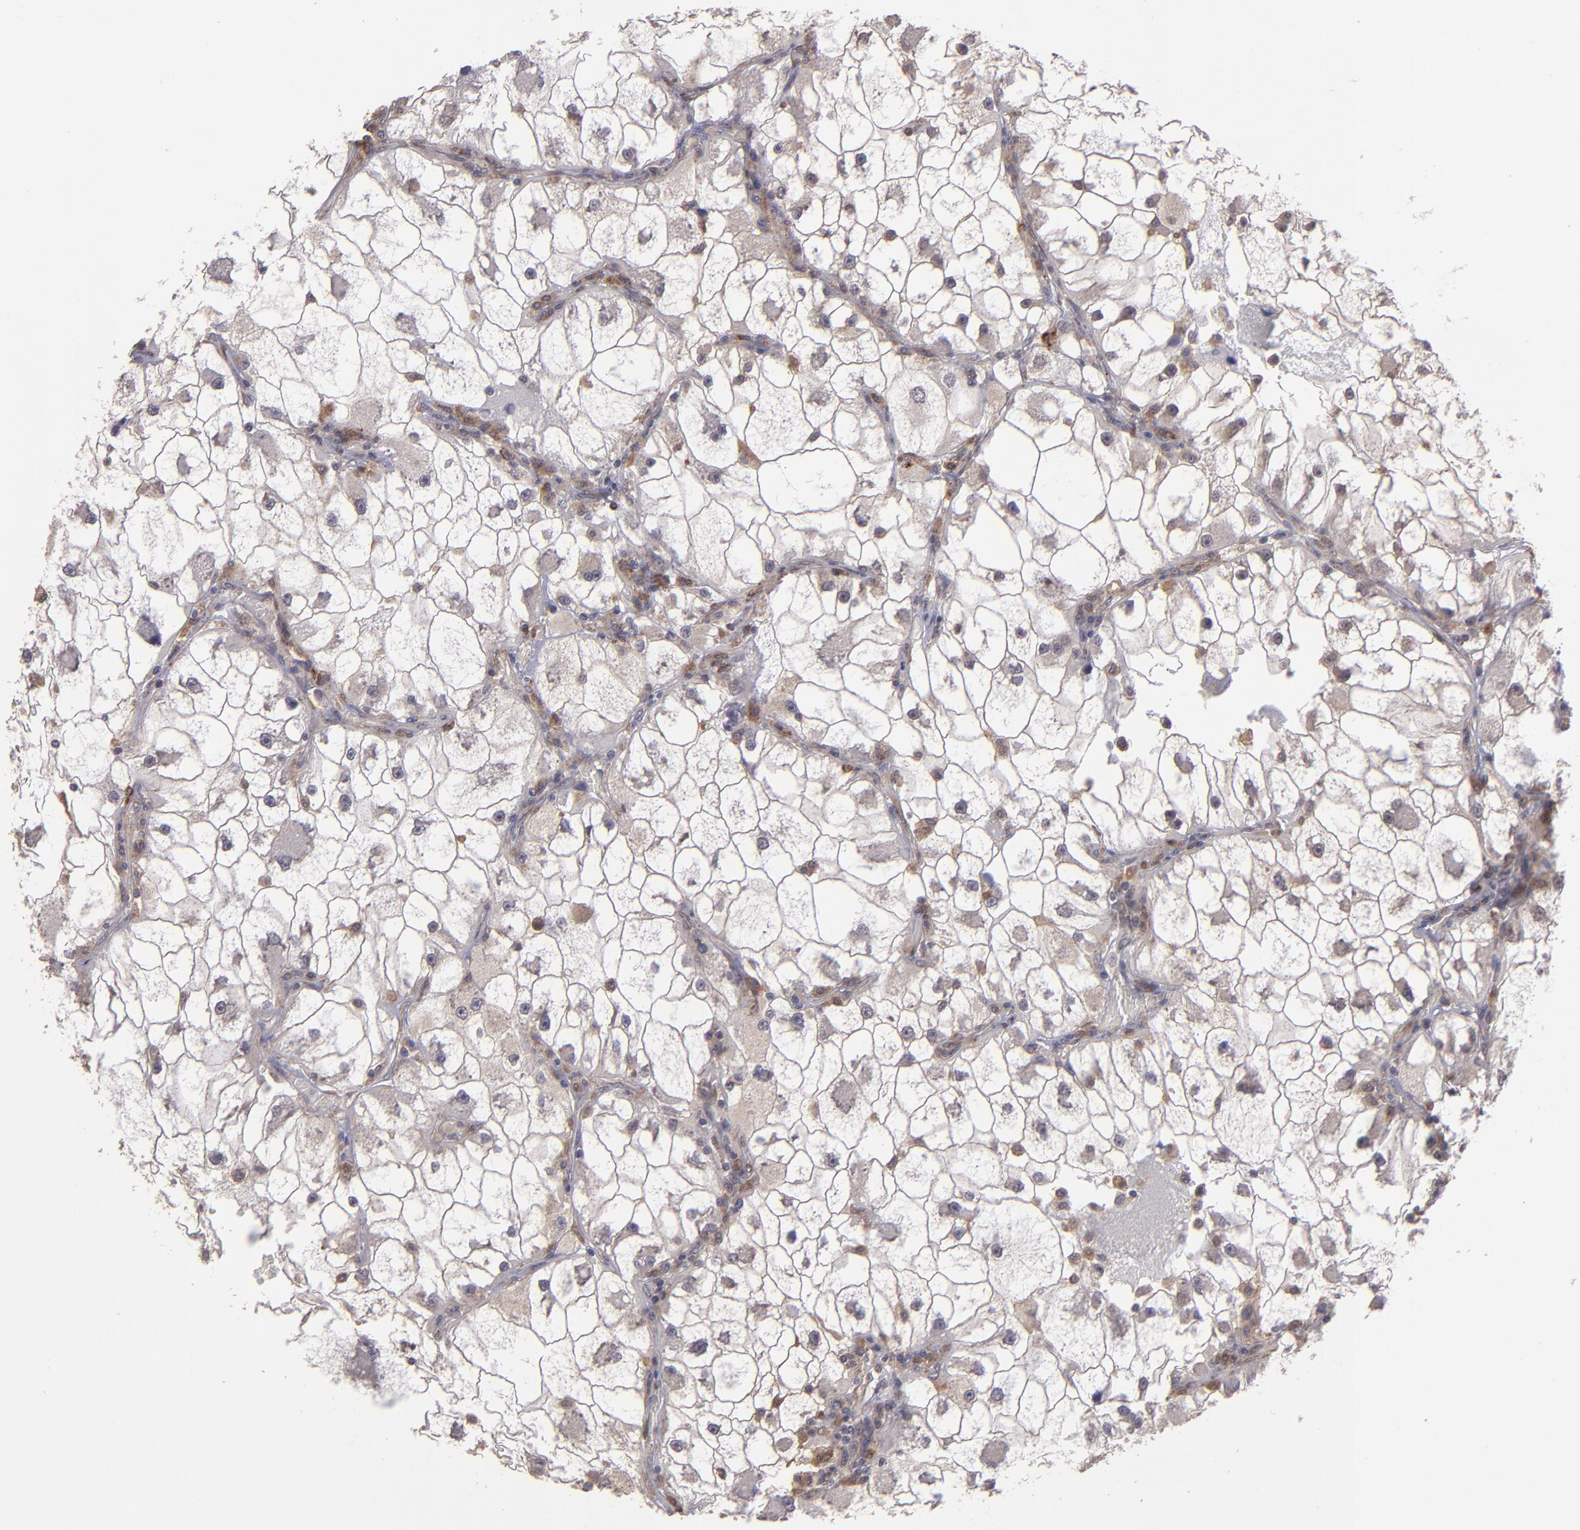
{"staining": {"intensity": "weak", "quantity": "25%-75%", "location": "cytoplasmic/membranous"}, "tissue": "renal cancer", "cell_type": "Tumor cells", "image_type": "cancer", "snomed": [{"axis": "morphology", "description": "Adenocarcinoma, NOS"}, {"axis": "topography", "description": "Kidney"}], "caption": "About 25%-75% of tumor cells in human renal cancer (adenocarcinoma) demonstrate weak cytoplasmic/membranous protein staining as visualized by brown immunohistochemical staining.", "gene": "SIPA1L1", "patient": {"sex": "female", "age": 73}}